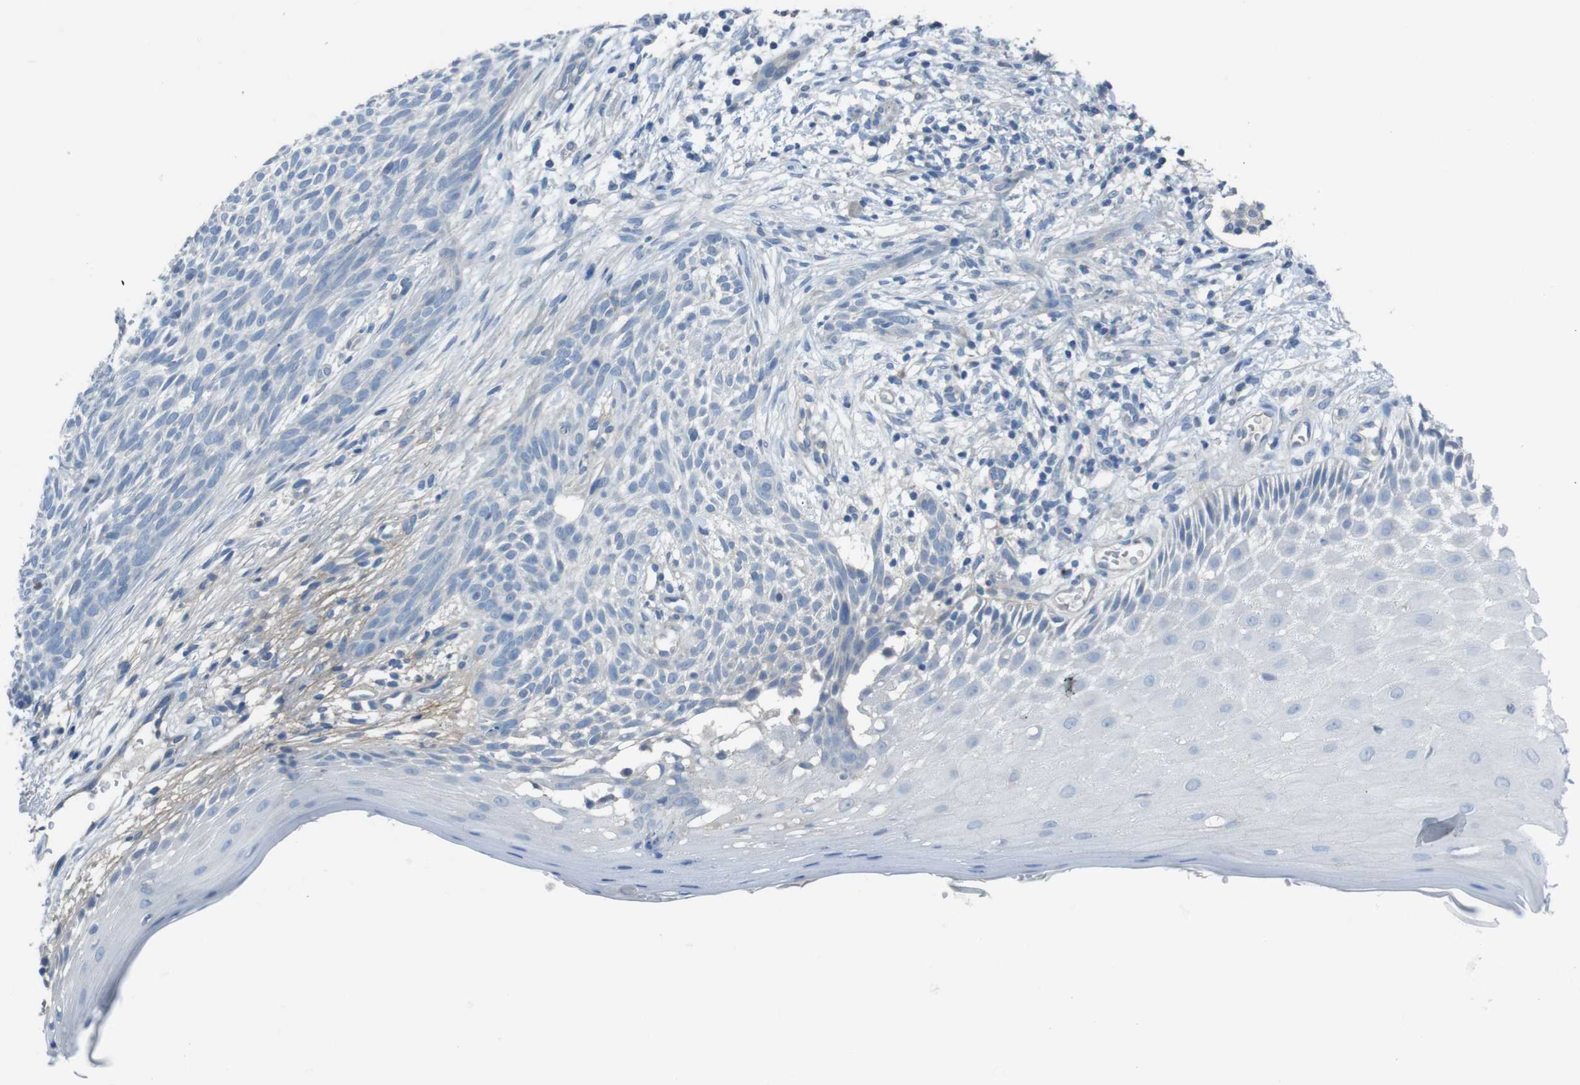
{"staining": {"intensity": "negative", "quantity": "none", "location": "none"}, "tissue": "skin cancer", "cell_type": "Tumor cells", "image_type": "cancer", "snomed": [{"axis": "morphology", "description": "Basal cell carcinoma"}, {"axis": "topography", "description": "Skin"}], "caption": "A high-resolution photomicrograph shows immunohistochemistry staining of skin basal cell carcinoma, which exhibits no significant positivity in tumor cells. The staining is performed using DAB (3,3'-diaminobenzidine) brown chromogen with nuclei counter-stained in using hematoxylin.", "gene": "CYP2C8", "patient": {"sex": "female", "age": 59}}